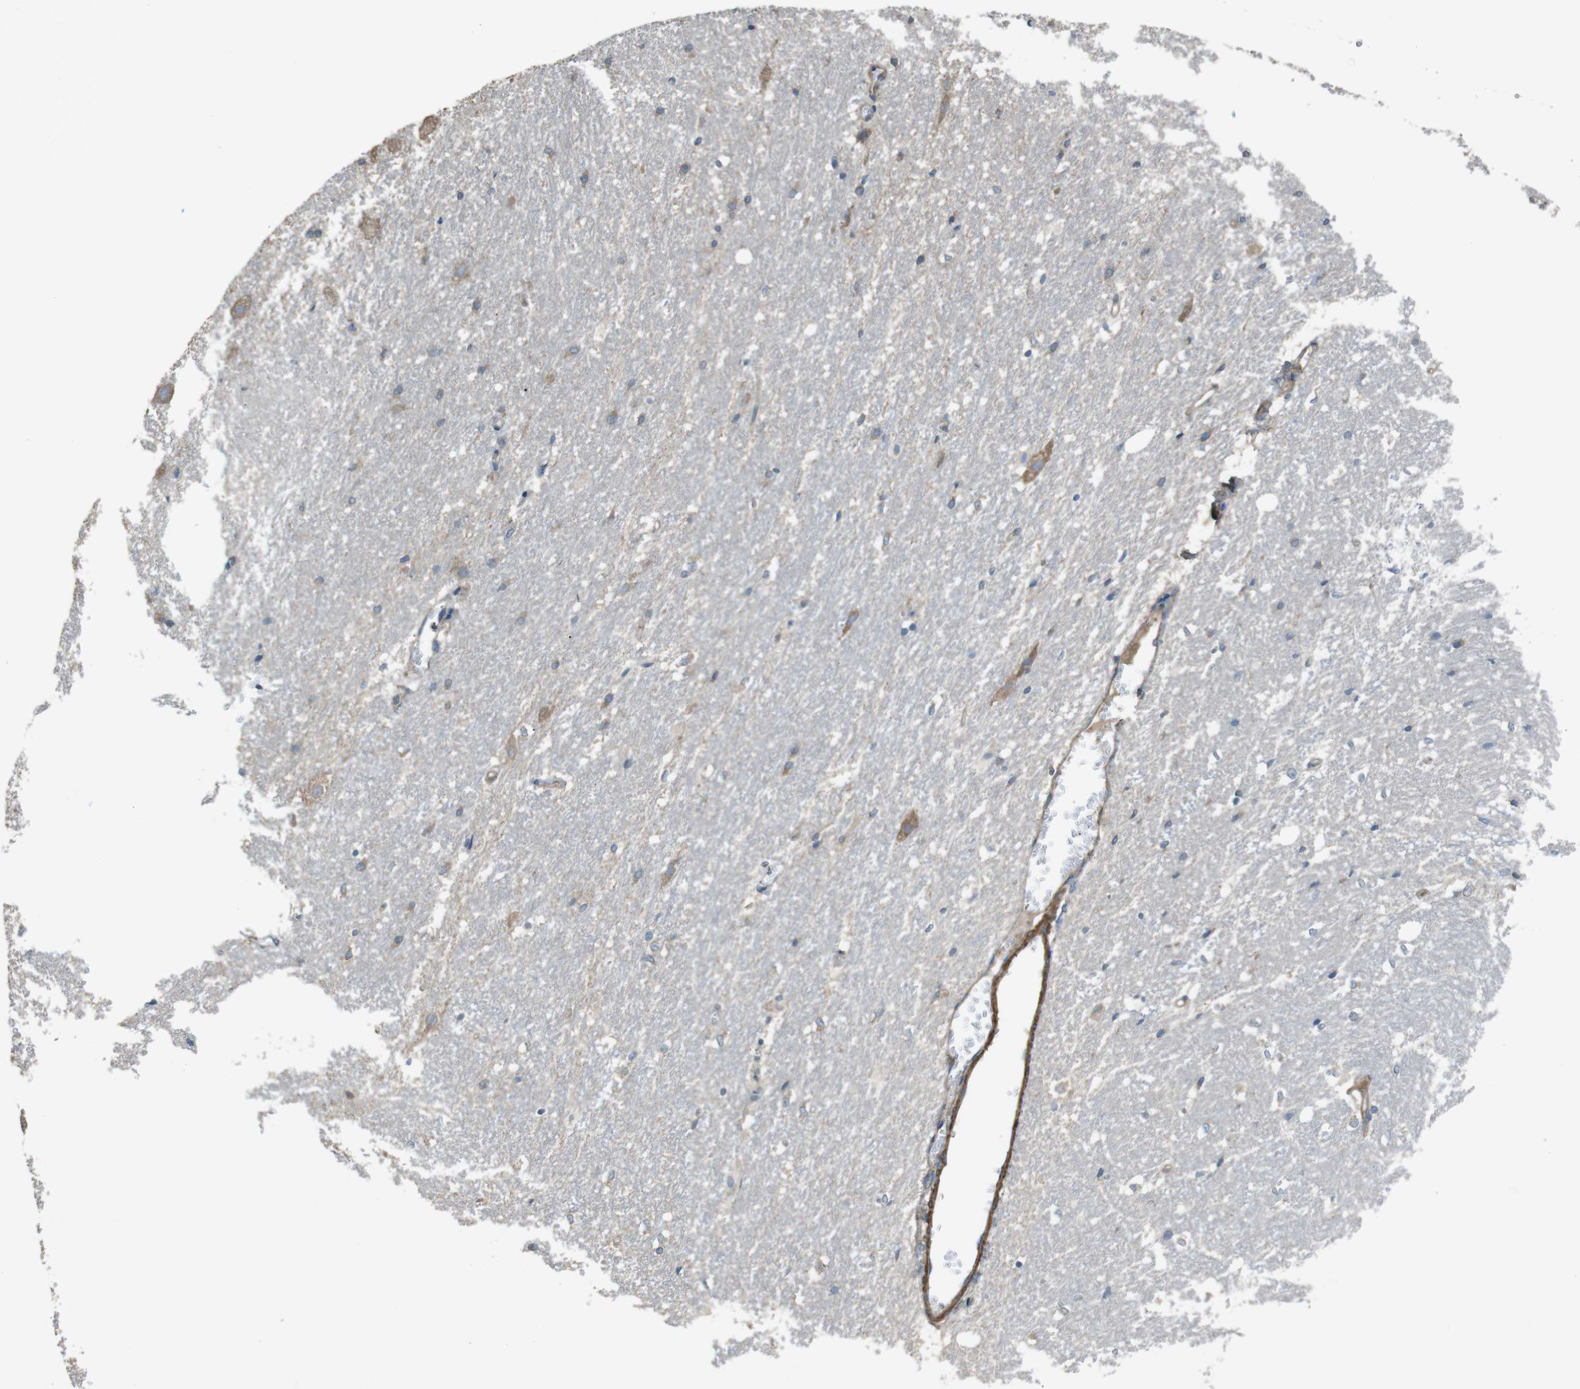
{"staining": {"intensity": "moderate", "quantity": "<25%", "location": "cytoplasmic/membranous"}, "tissue": "hippocampus", "cell_type": "Glial cells", "image_type": "normal", "snomed": [{"axis": "morphology", "description": "Normal tissue, NOS"}, {"axis": "topography", "description": "Hippocampus"}], "caption": "Immunohistochemistry (DAB) staining of unremarkable human hippocampus demonstrates moderate cytoplasmic/membranous protein expression in about <25% of glial cells.", "gene": "FUT2", "patient": {"sex": "female", "age": 19}}